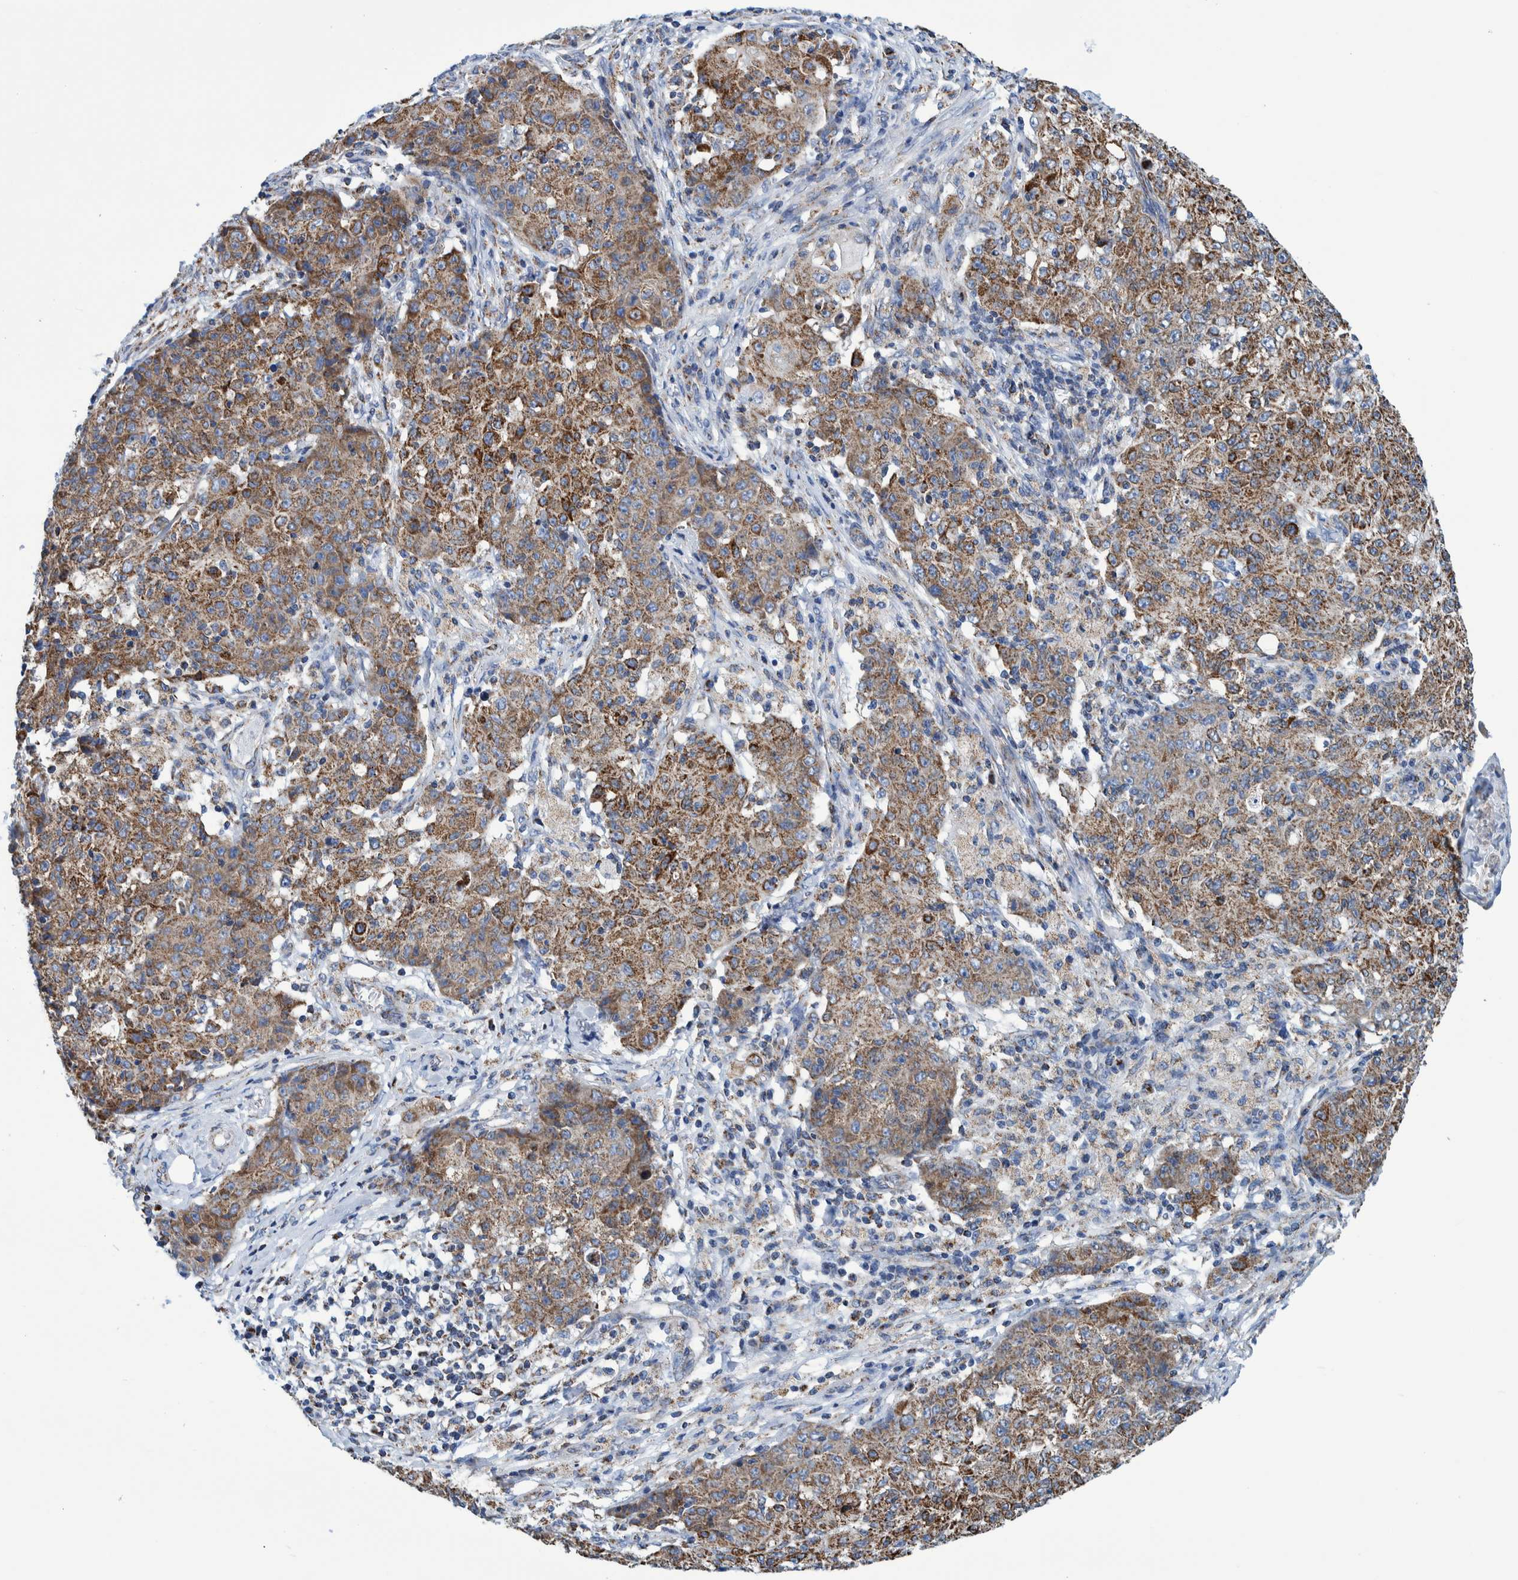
{"staining": {"intensity": "strong", "quantity": ">75%", "location": "cytoplasmic/membranous"}, "tissue": "ovarian cancer", "cell_type": "Tumor cells", "image_type": "cancer", "snomed": [{"axis": "morphology", "description": "Carcinoma, endometroid"}, {"axis": "topography", "description": "Ovary"}], "caption": "Immunohistochemistry (DAB) staining of human ovarian endometroid carcinoma shows strong cytoplasmic/membranous protein expression in about >75% of tumor cells.", "gene": "BZW2", "patient": {"sex": "female", "age": 42}}